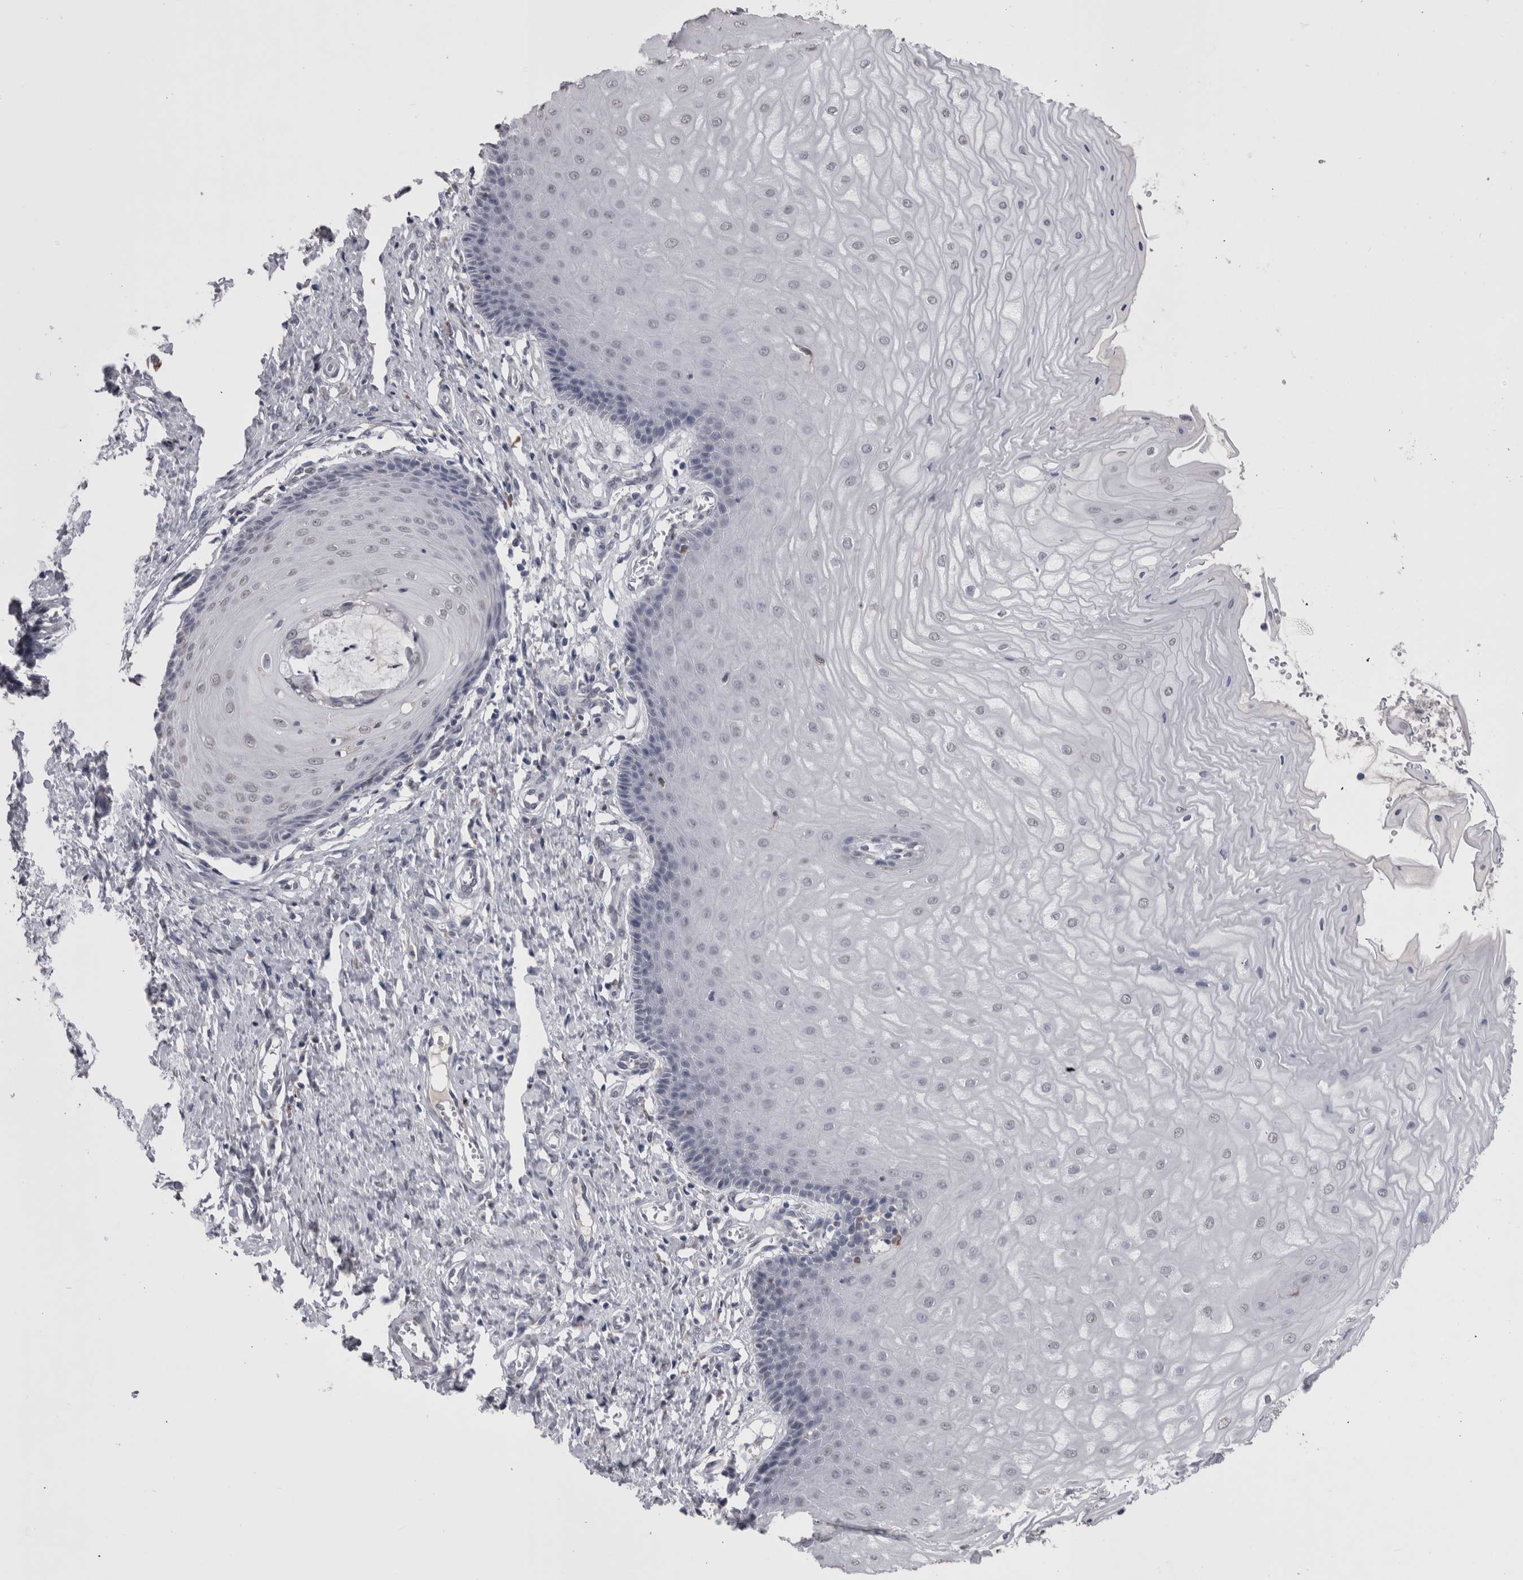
{"staining": {"intensity": "negative", "quantity": "none", "location": "none"}, "tissue": "cervix", "cell_type": "Glandular cells", "image_type": "normal", "snomed": [{"axis": "morphology", "description": "Normal tissue, NOS"}, {"axis": "topography", "description": "Cervix"}], "caption": "Glandular cells are negative for brown protein staining in benign cervix. The staining is performed using DAB brown chromogen with nuclei counter-stained in using hematoxylin.", "gene": "PAX5", "patient": {"sex": "female", "age": 55}}